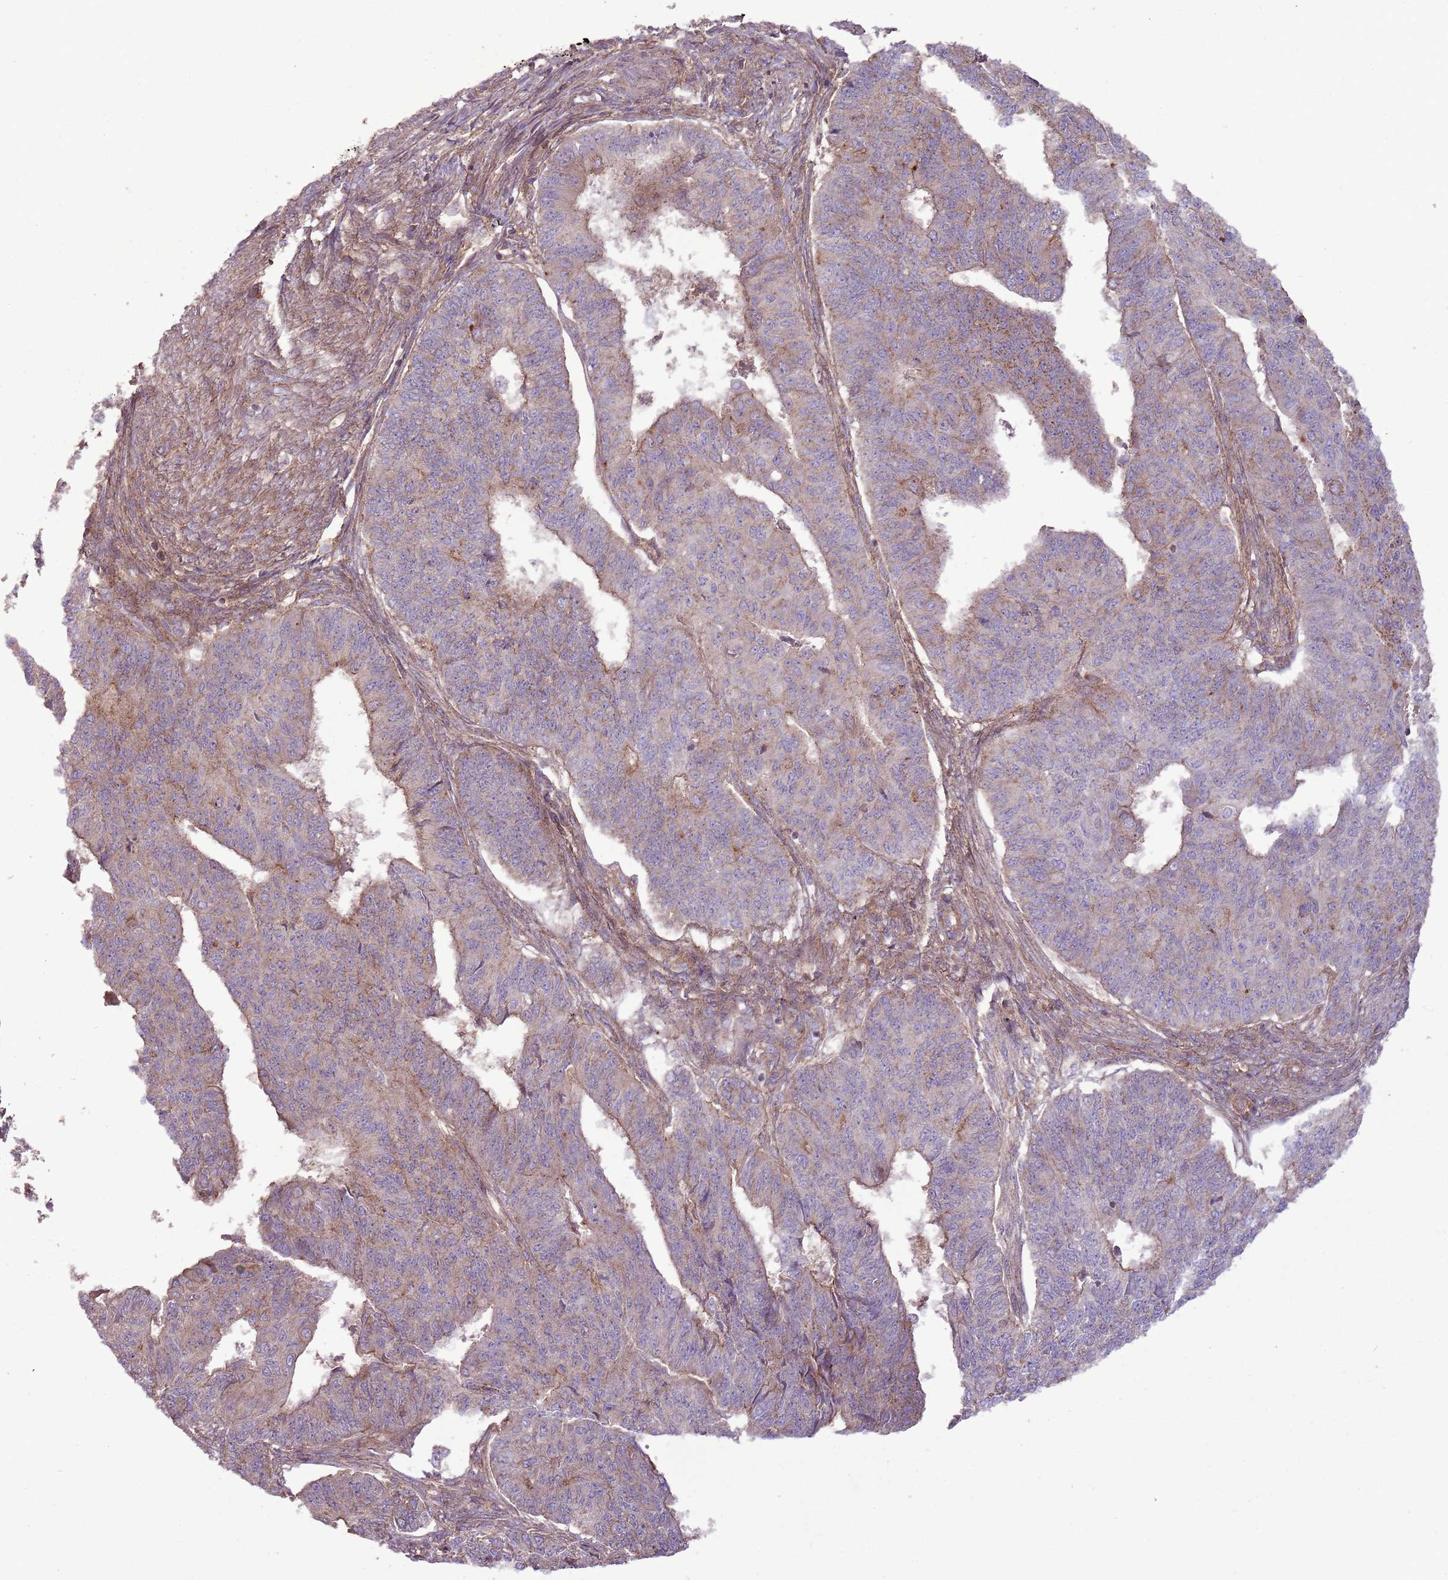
{"staining": {"intensity": "weak", "quantity": "25%-75%", "location": "cytoplasmic/membranous"}, "tissue": "endometrial cancer", "cell_type": "Tumor cells", "image_type": "cancer", "snomed": [{"axis": "morphology", "description": "Adenocarcinoma, NOS"}, {"axis": "topography", "description": "Endometrium"}], "caption": "Endometrial adenocarcinoma stained for a protein shows weak cytoplasmic/membranous positivity in tumor cells.", "gene": "ANKRD24", "patient": {"sex": "female", "age": 32}}